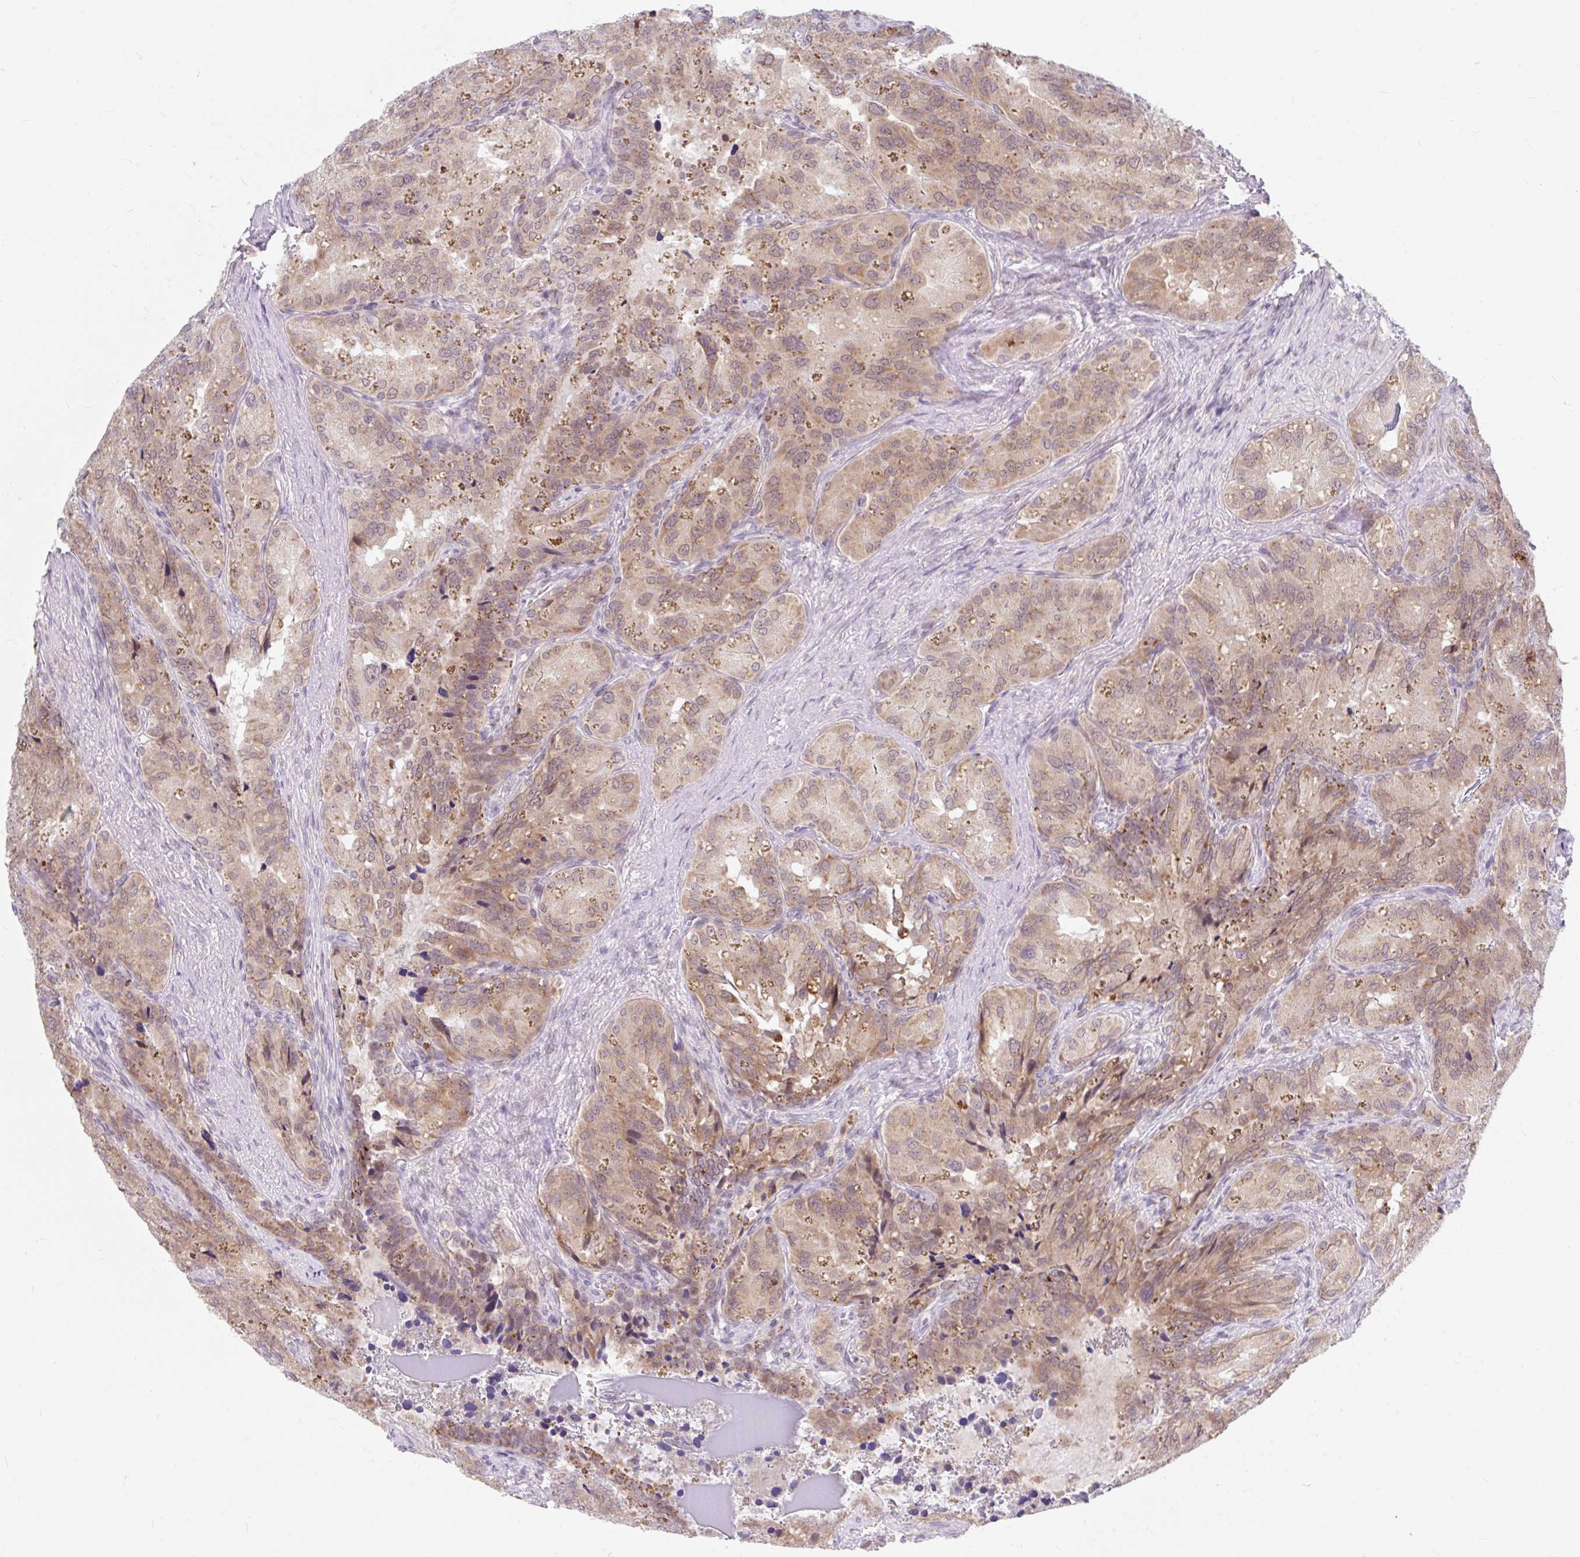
{"staining": {"intensity": "moderate", "quantity": ">75%", "location": "cytoplasmic/membranous"}, "tissue": "seminal vesicle", "cell_type": "Glandular cells", "image_type": "normal", "snomed": [{"axis": "morphology", "description": "Normal tissue, NOS"}, {"axis": "topography", "description": "Seminal veicle"}], "caption": "DAB immunohistochemical staining of unremarkable seminal vesicle exhibits moderate cytoplasmic/membranous protein staining in about >75% of glandular cells.", "gene": "SRSF10", "patient": {"sex": "male", "age": 69}}